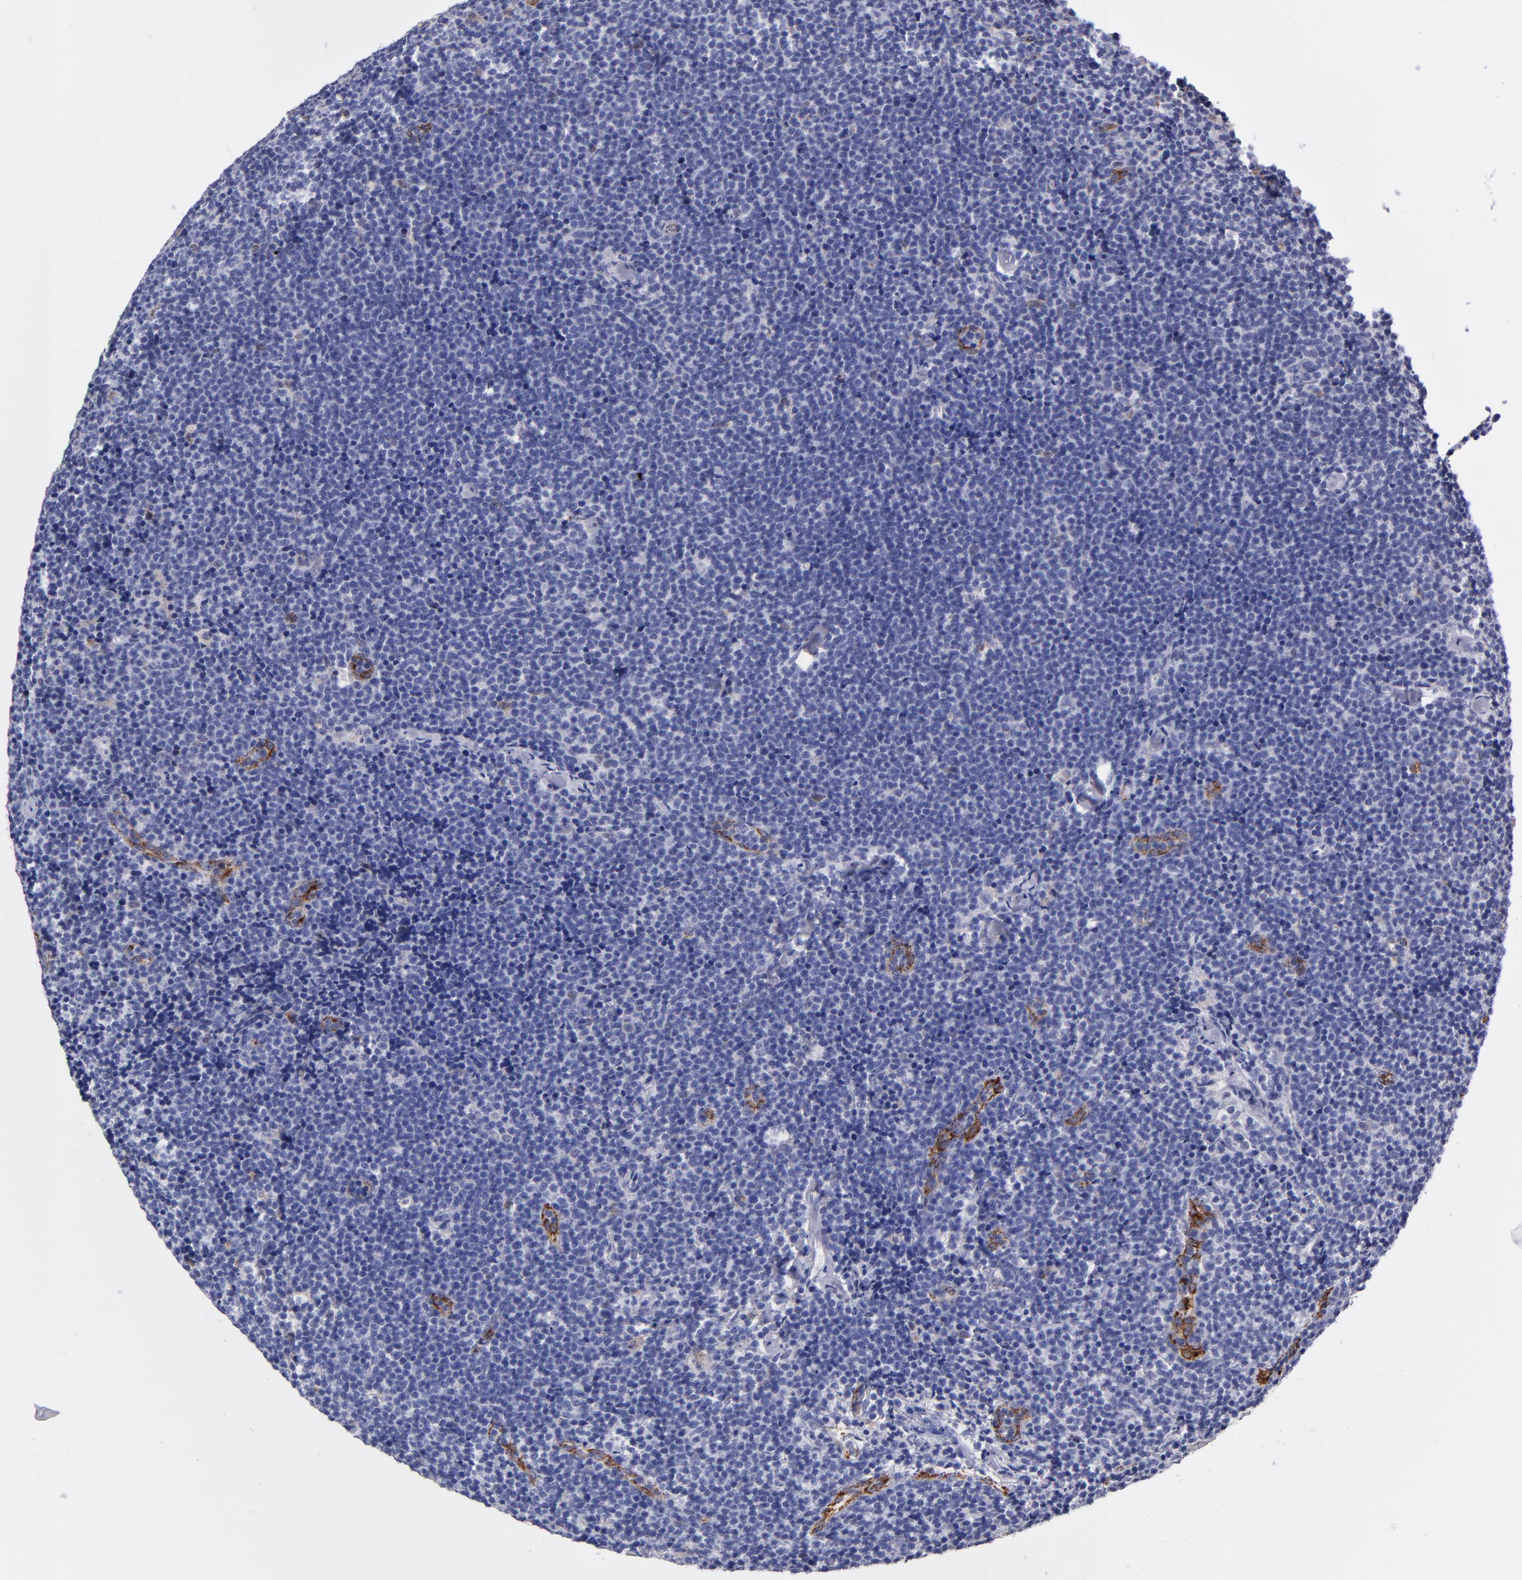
{"staining": {"intensity": "negative", "quantity": "none", "location": "none"}, "tissue": "lymphoma", "cell_type": "Tumor cells", "image_type": "cancer", "snomed": [{"axis": "morphology", "description": "Malignant lymphoma, non-Hodgkin's type, High grade"}, {"axis": "topography", "description": "Lymph node"}], "caption": "Tumor cells show no significant protein expression in malignant lymphoma, non-Hodgkin's type (high-grade). Nuclei are stained in blue.", "gene": "SELP", "patient": {"sex": "female", "age": 58}}